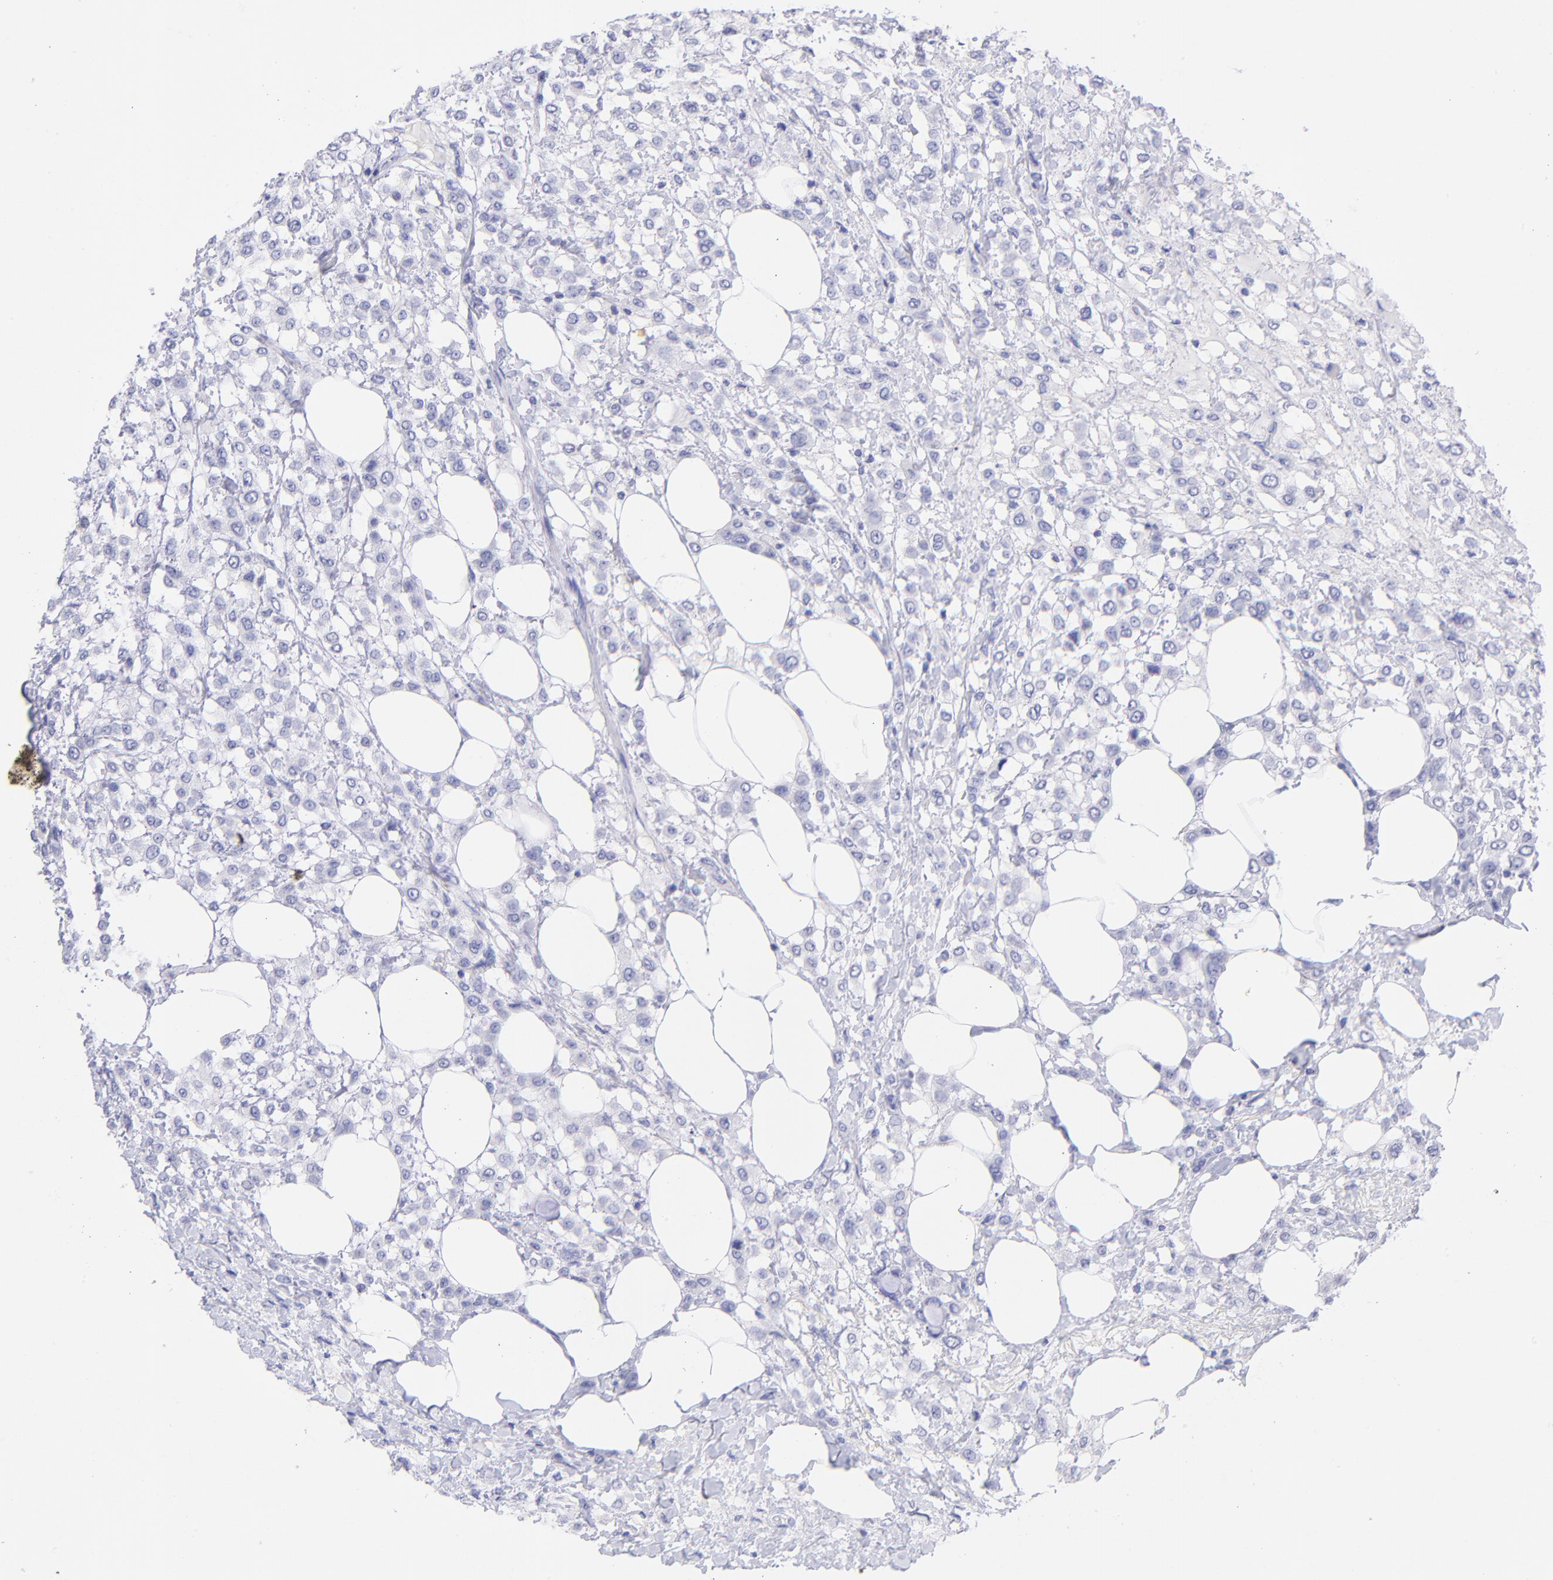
{"staining": {"intensity": "negative", "quantity": "none", "location": "none"}, "tissue": "breast cancer", "cell_type": "Tumor cells", "image_type": "cancer", "snomed": [{"axis": "morphology", "description": "Lobular carcinoma"}, {"axis": "topography", "description": "Breast"}], "caption": "High magnification brightfield microscopy of breast lobular carcinoma stained with DAB (3,3'-diaminobenzidine) (brown) and counterstained with hematoxylin (blue): tumor cells show no significant expression. The staining is performed using DAB (3,3'-diaminobenzidine) brown chromogen with nuclei counter-stained in using hematoxylin.", "gene": "RAB3B", "patient": {"sex": "female", "age": 85}}